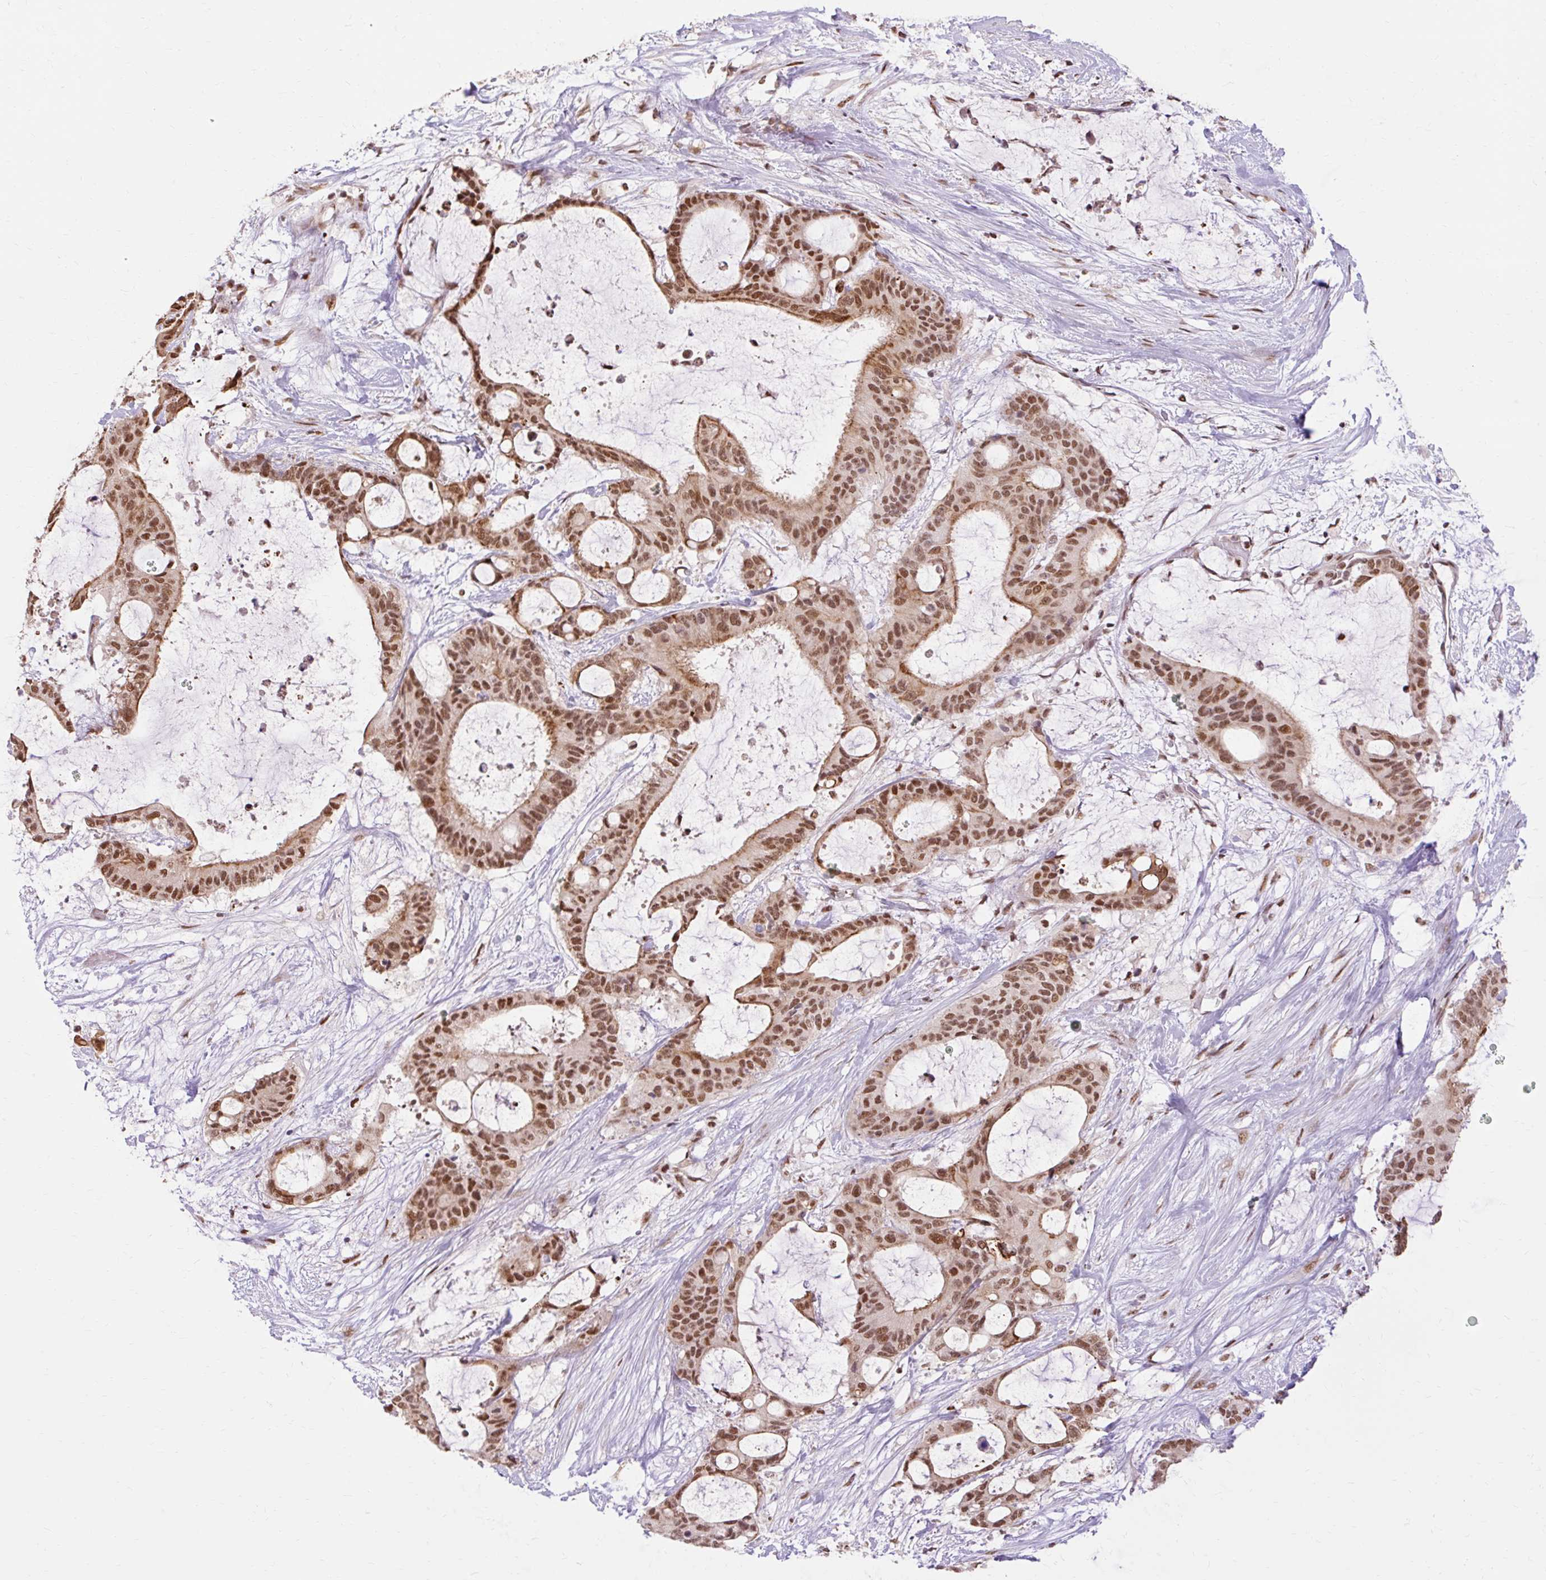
{"staining": {"intensity": "strong", "quantity": ">75%", "location": "cytoplasmic/membranous,nuclear"}, "tissue": "liver cancer", "cell_type": "Tumor cells", "image_type": "cancer", "snomed": [{"axis": "morphology", "description": "Normal tissue, NOS"}, {"axis": "morphology", "description": "Cholangiocarcinoma"}, {"axis": "topography", "description": "Liver"}, {"axis": "topography", "description": "Peripheral nerve tissue"}], "caption": "Cholangiocarcinoma (liver) stained with a protein marker shows strong staining in tumor cells.", "gene": "NPIPB12", "patient": {"sex": "female", "age": 73}}